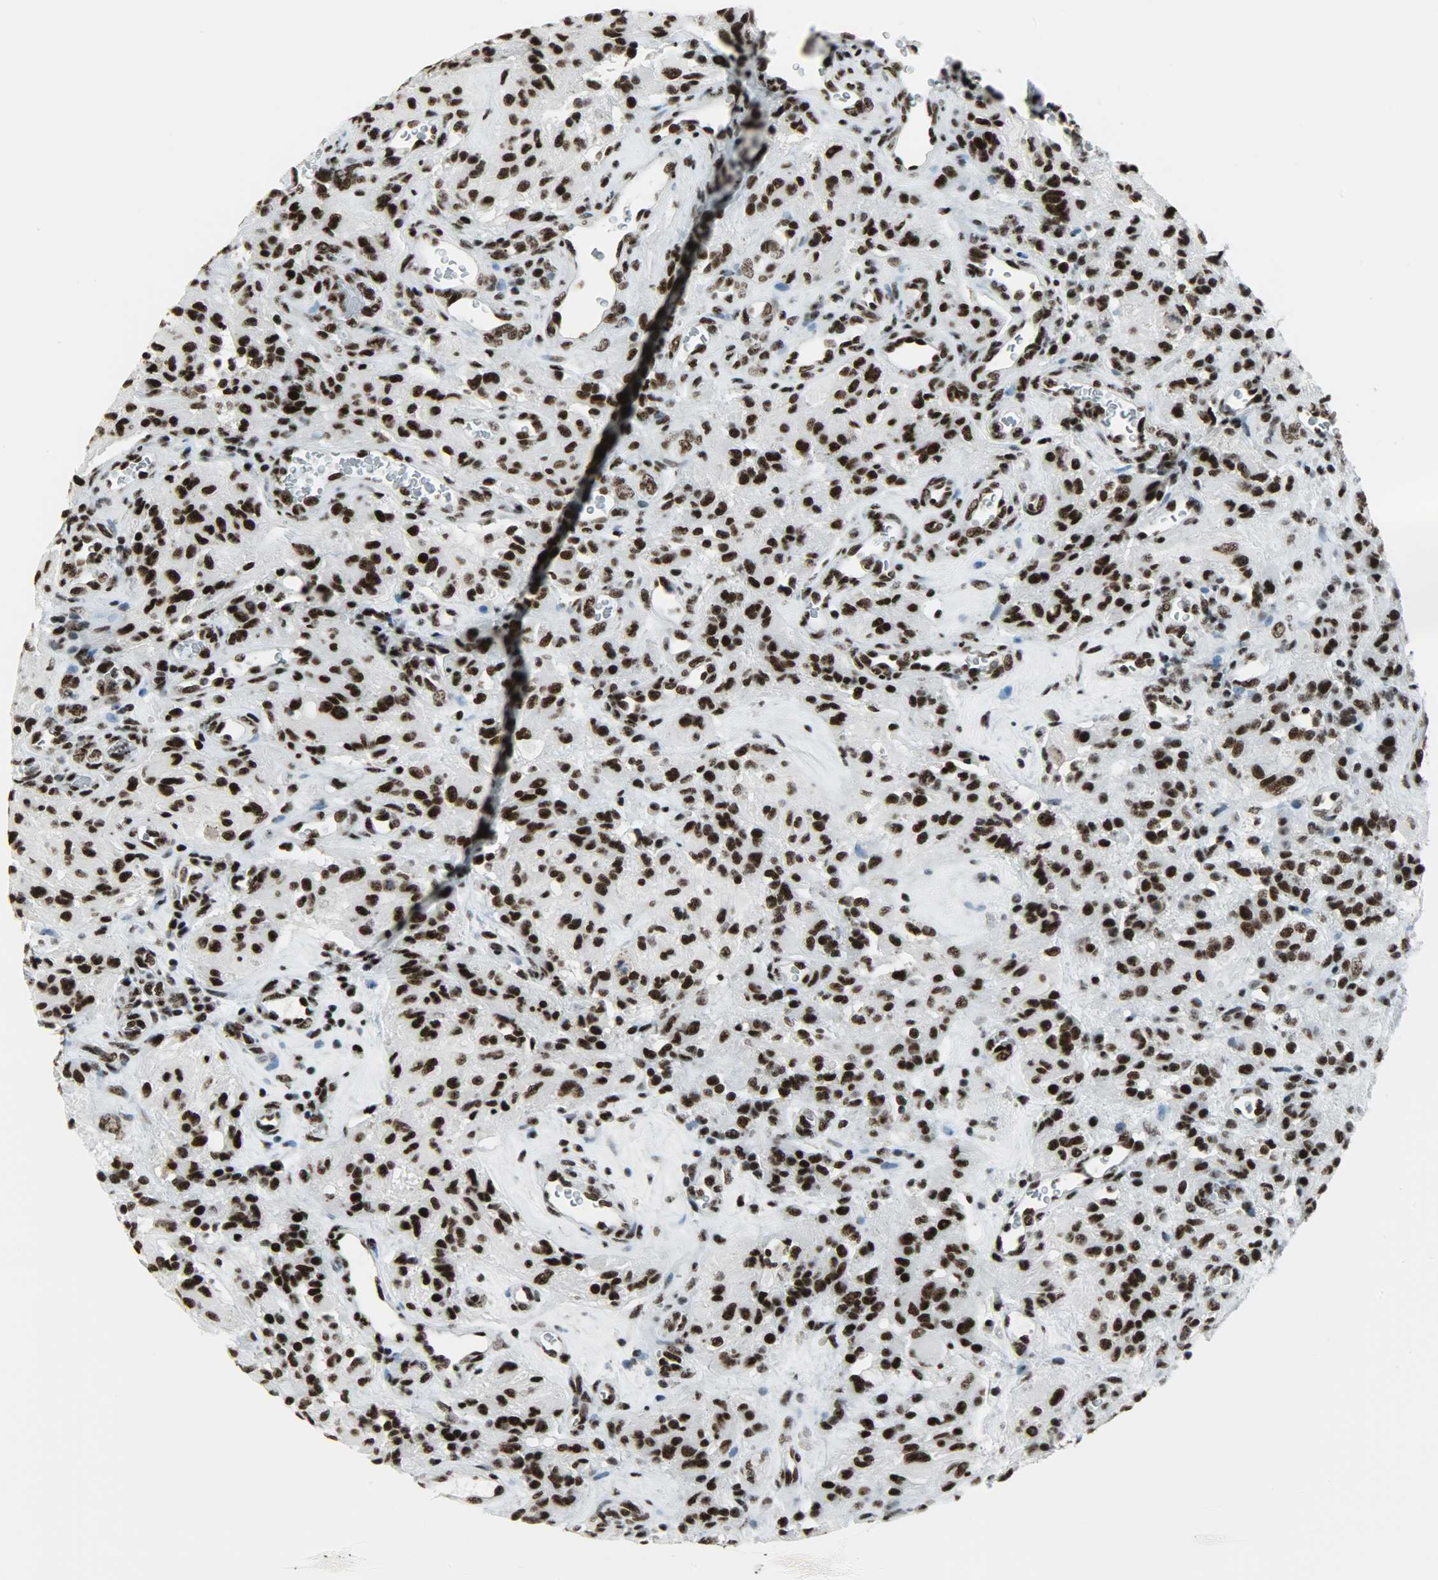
{"staining": {"intensity": "strong", "quantity": ">75%", "location": "nuclear"}, "tissue": "glioma", "cell_type": "Tumor cells", "image_type": "cancer", "snomed": [{"axis": "morphology", "description": "Normal tissue, NOS"}, {"axis": "morphology", "description": "Glioma, malignant, High grade"}, {"axis": "topography", "description": "Cerebral cortex"}], "caption": "This image demonstrates IHC staining of human malignant glioma (high-grade), with high strong nuclear expression in about >75% of tumor cells.", "gene": "SNRPA", "patient": {"sex": "male", "age": 56}}